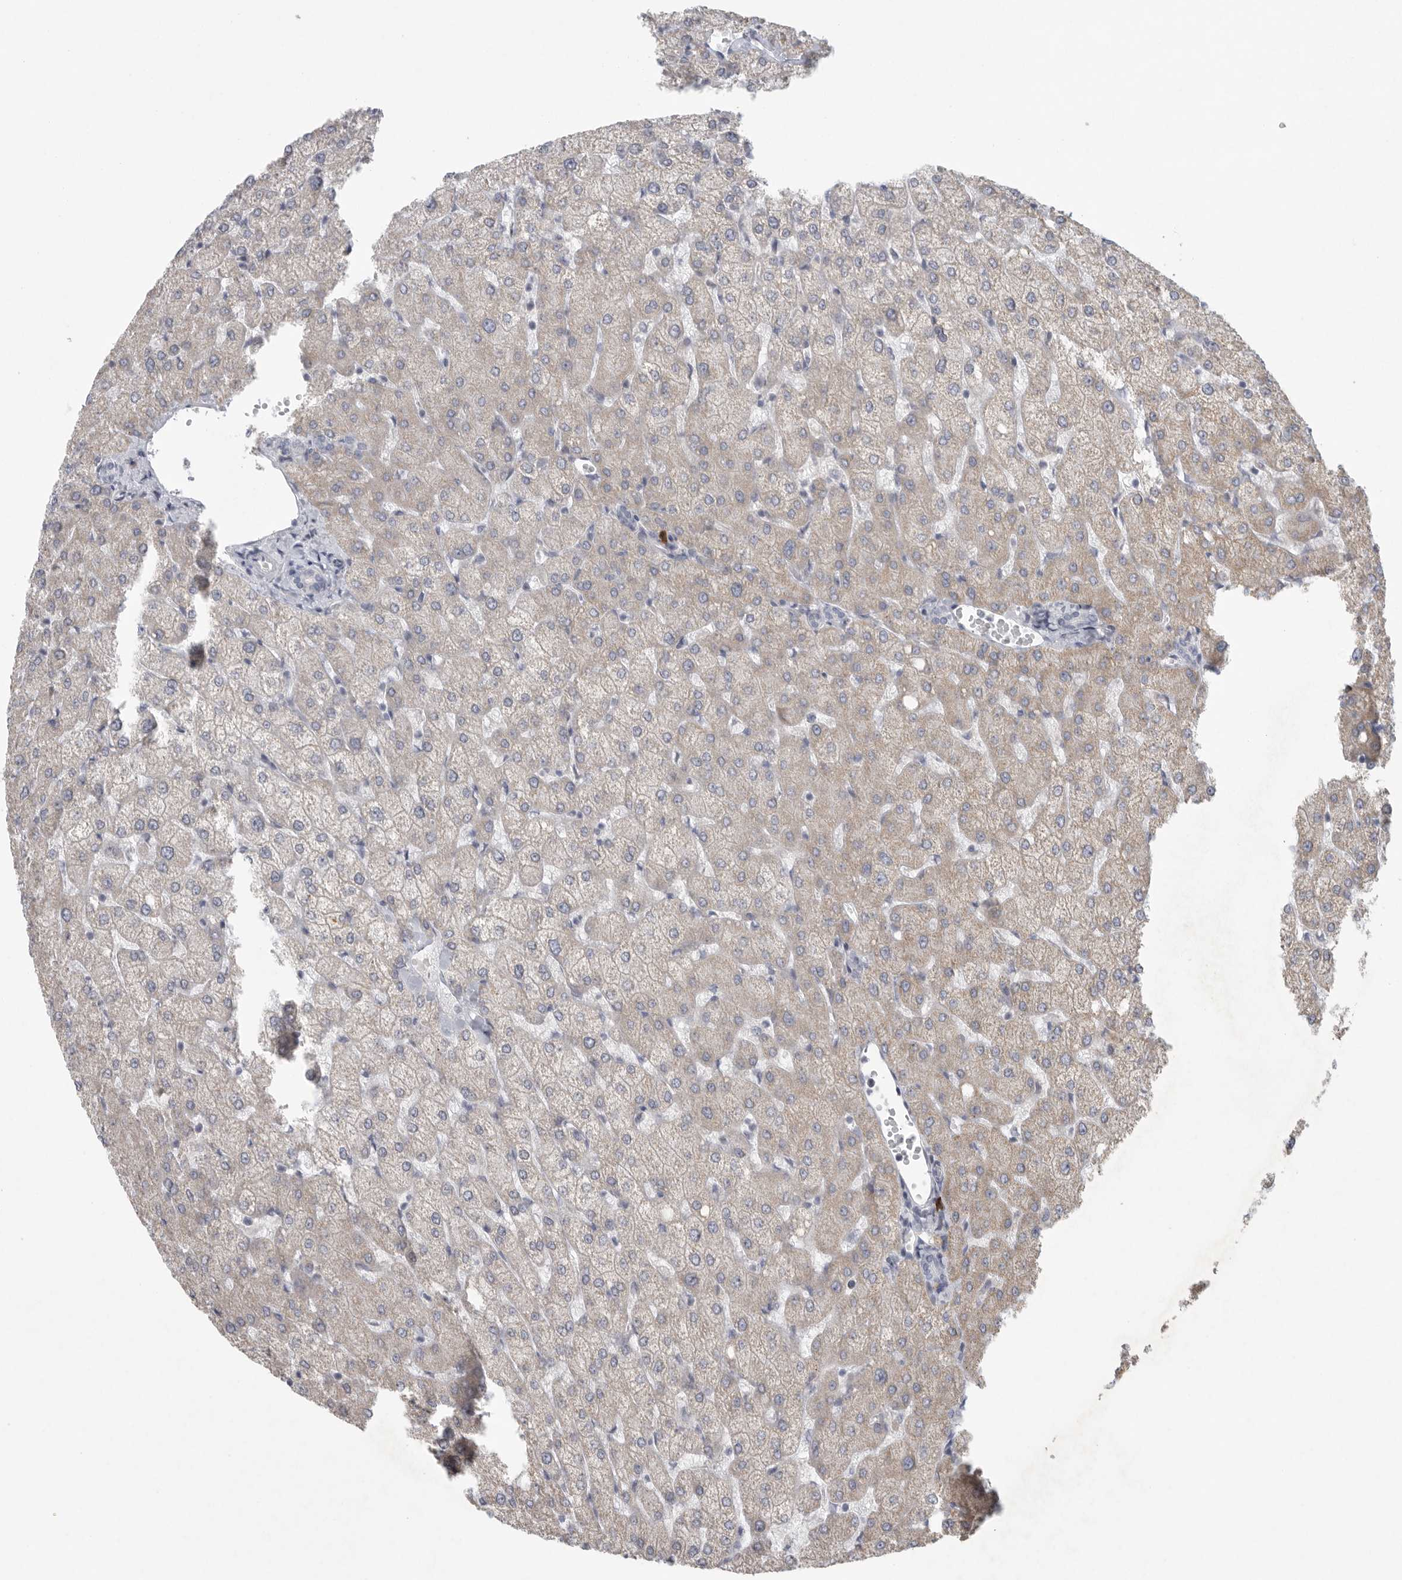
{"staining": {"intensity": "negative", "quantity": "none", "location": "none"}, "tissue": "liver", "cell_type": "Cholangiocytes", "image_type": "normal", "snomed": [{"axis": "morphology", "description": "Normal tissue, NOS"}, {"axis": "topography", "description": "Liver"}], "caption": "The immunohistochemistry image has no significant positivity in cholangiocytes of liver. Nuclei are stained in blue.", "gene": "TMEM69", "patient": {"sex": "female", "age": 54}}